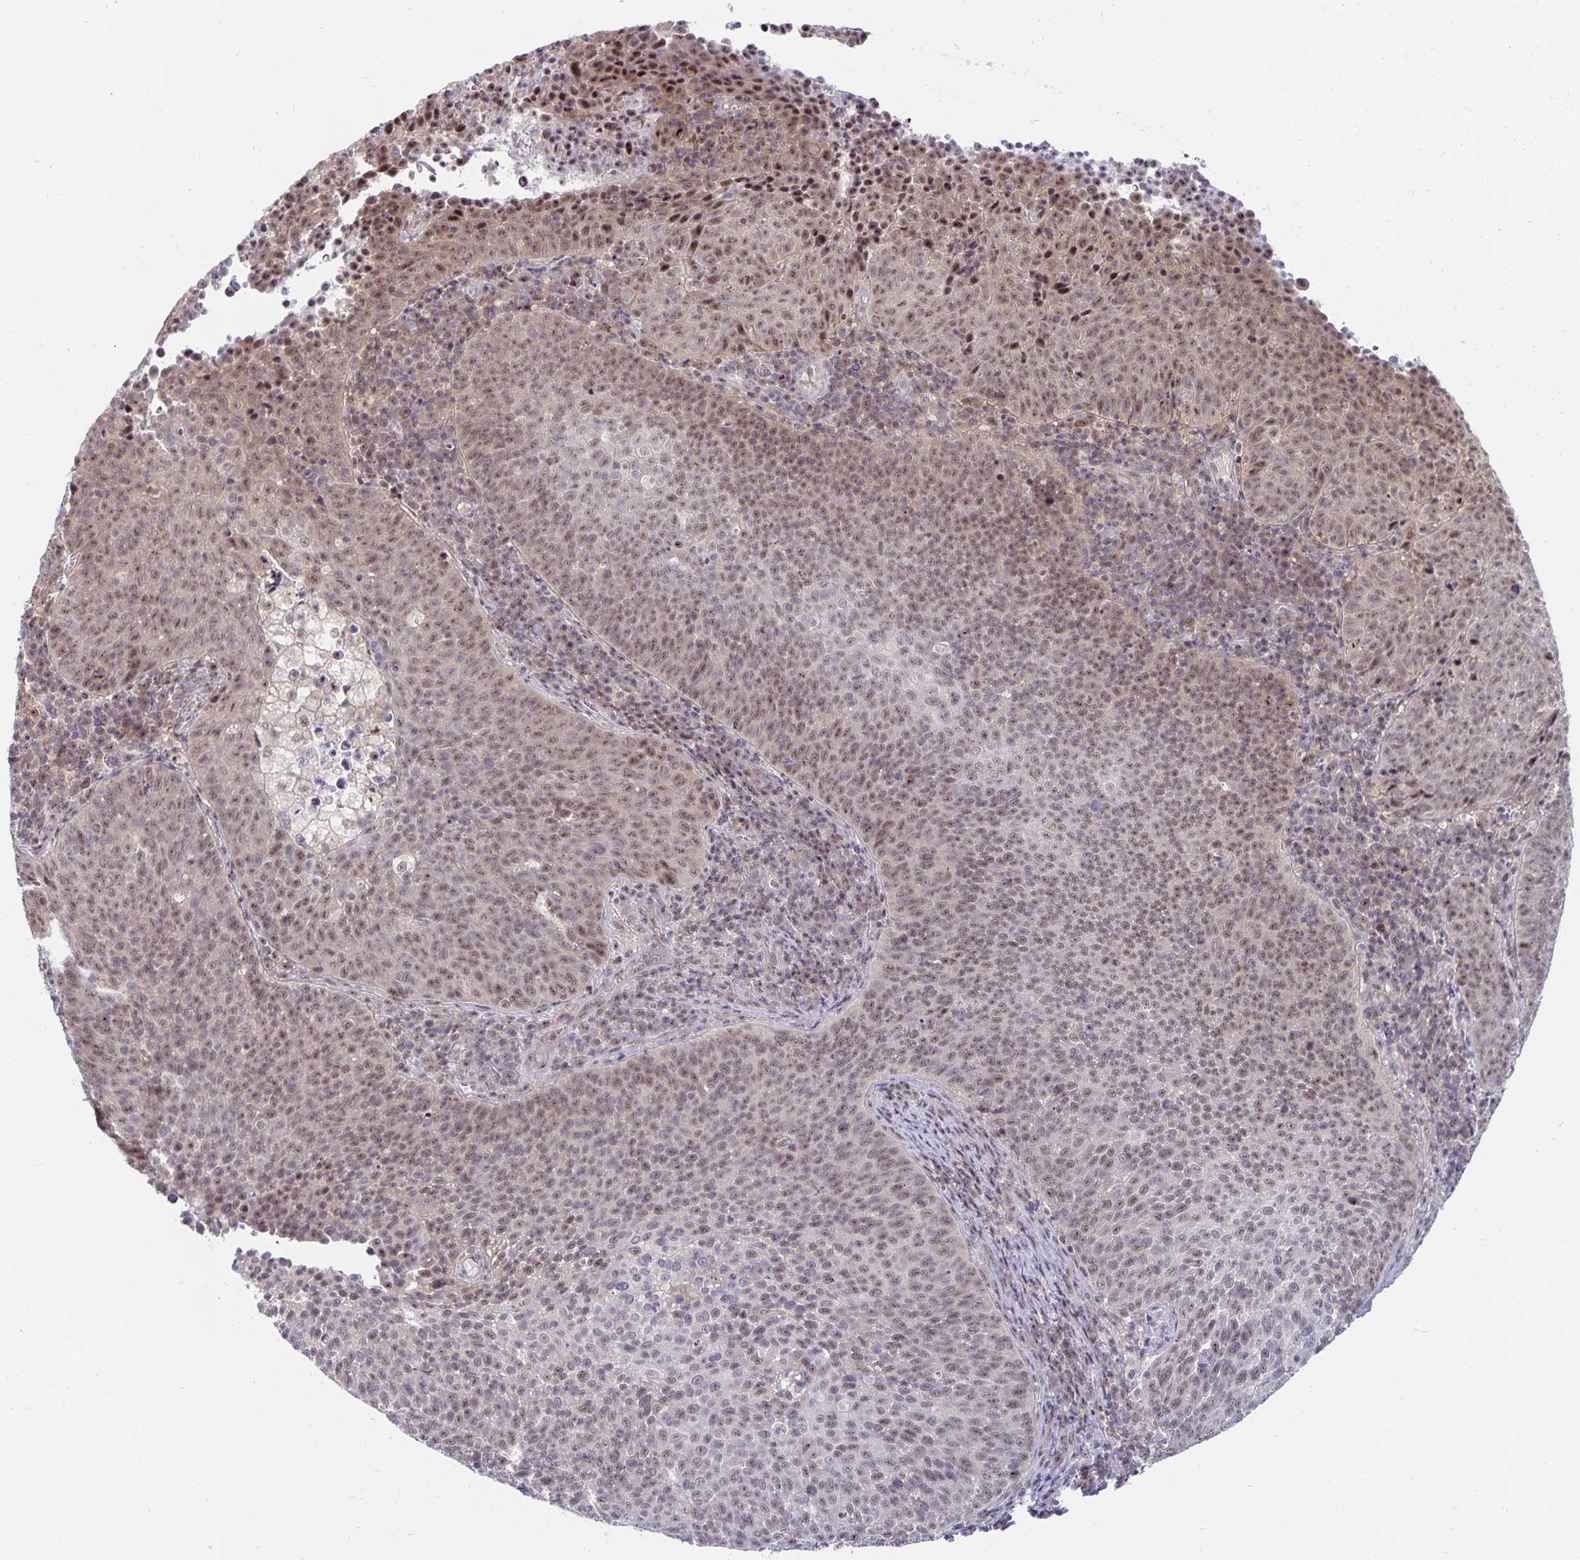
{"staining": {"intensity": "weak", "quantity": "25%-75%", "location": "nuclear"}, "tissue": "cervical cancer", "cell_type": "Tumor cells", "image_type": "cancer", "snomed": [{"axis": "morphology", "description": "Squamous cell carcinoma, NOS"}, {"axis": "topography", "description": "Cervix"}], "caption": "High-power microscopy captured an IHC histopathology image of squamous cell carcinoma (cervical), revealing weak nuclear expression in about 25%-75% of tumor cells. The protein of interest is shown in brown color, while the nuclei are stained blue.", "gene": "EXOC6B", "patient": {"sex": "female", "age": 34}}